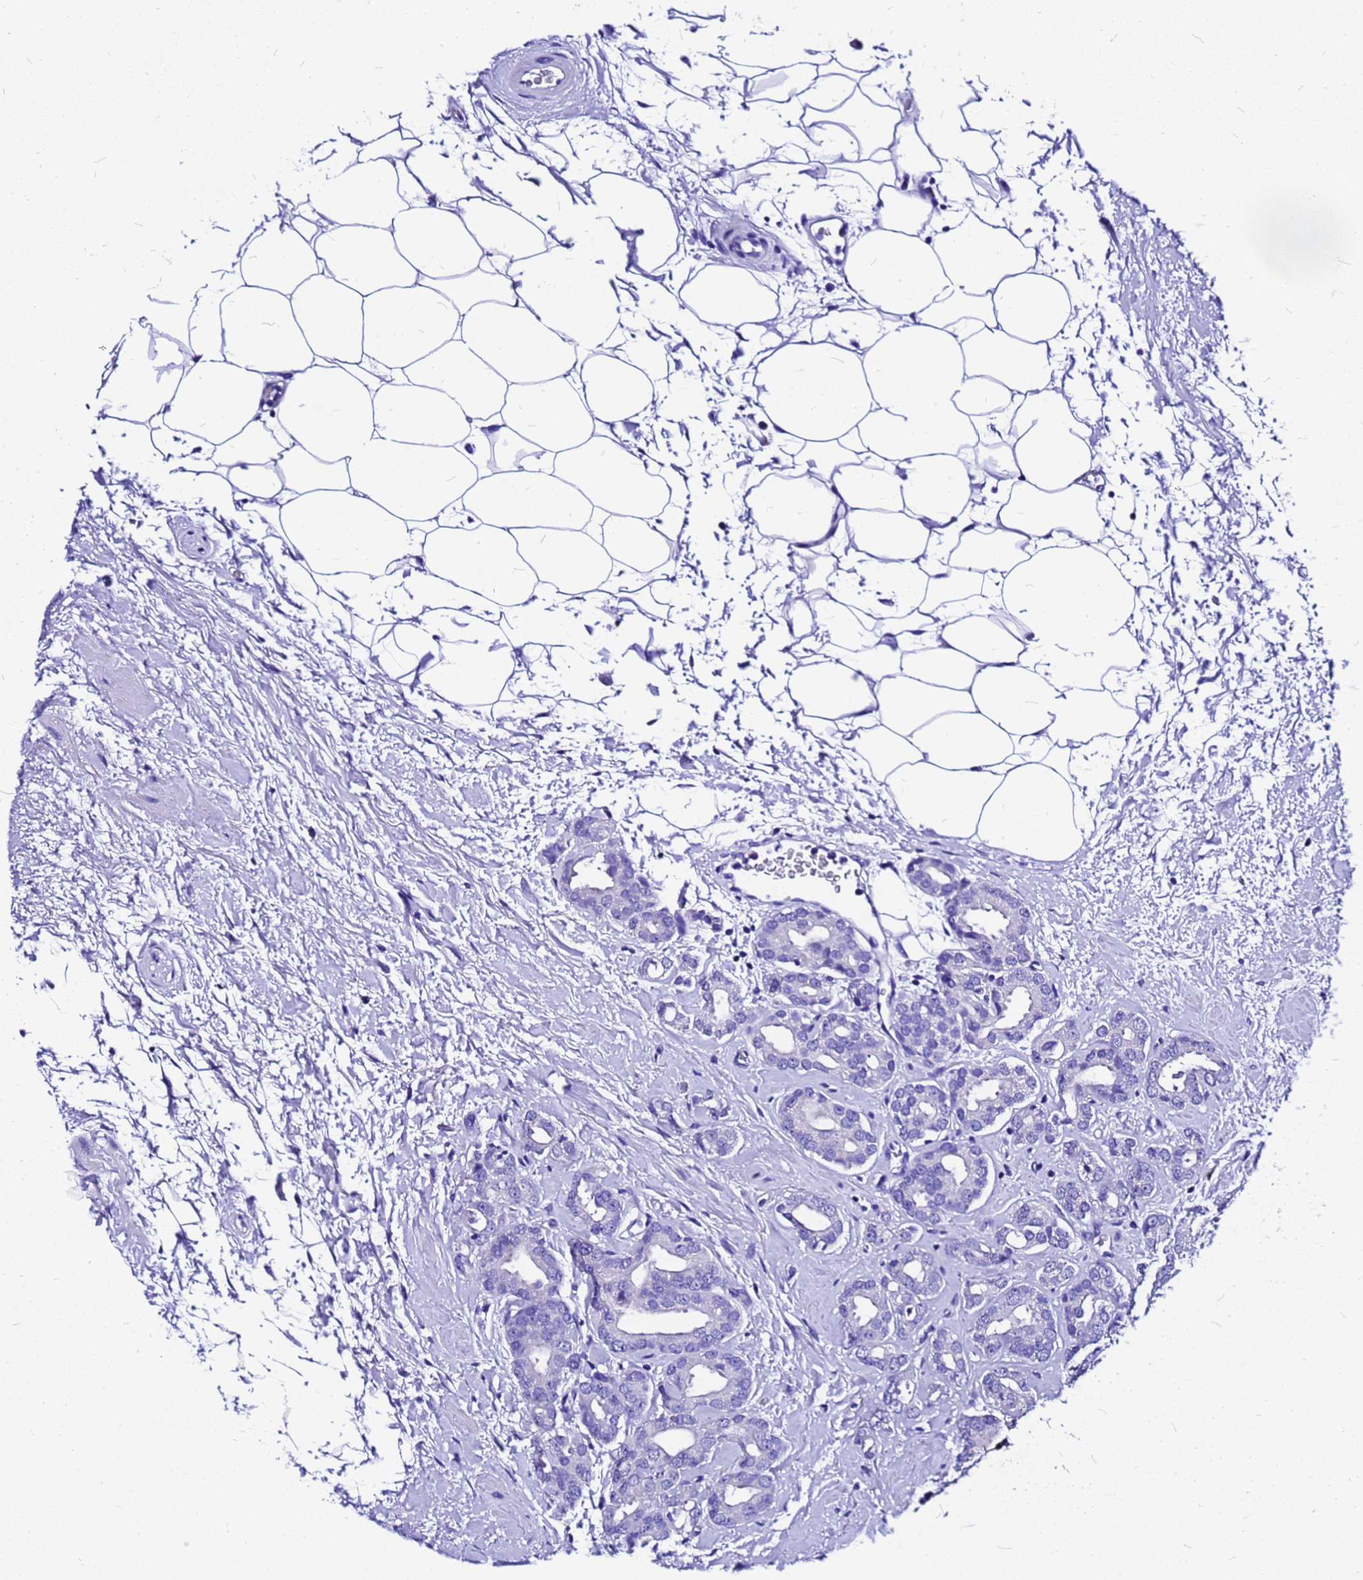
{"staining": {"intensity": "negative", "quantity": "none", "location": "none"}, "tissue": "prostate cancer", "cell_type": "Tumor cells", "image_type": "cancer", "snomed": [{"axis": "morphology", "description": "Adenocarcinoma, High grade"}, {"axis": "topography", "description": "Prostate"}], "caption": "Human adenocarcinoma (high-grade) (prostate) stained for a protein using immunohistochemistry (IHC) exhibits no expression in tumor cells.", "gene": "HERC4", "patient": {"sex": "male", "age": 63}}